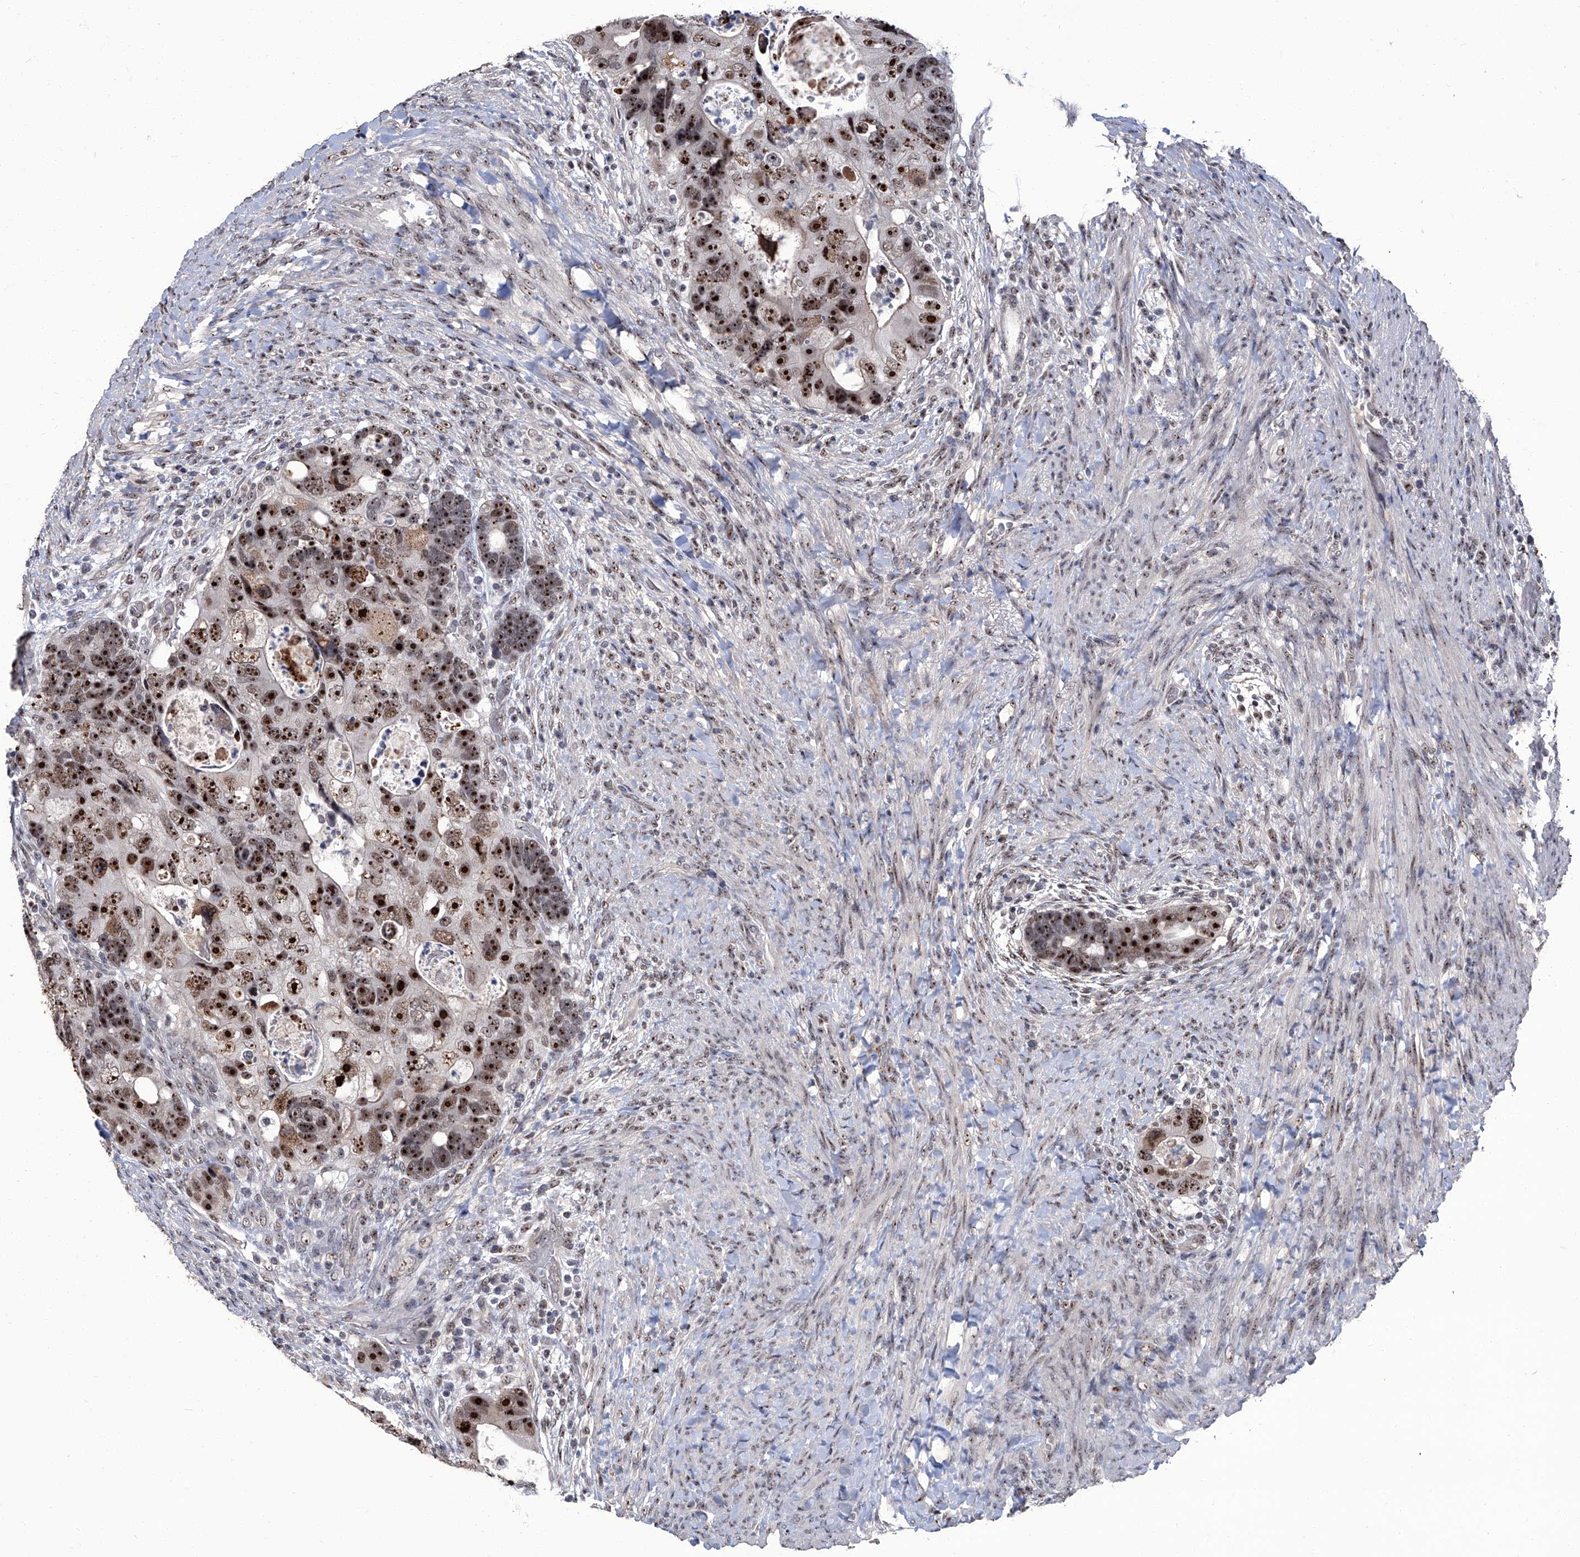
{"staining": {"intensity": "strong", "quantity": ">75%", "location": "nuclear"}, "tissue": "colorectal cancer", "cell_type": "Tumor cells", "image_type": "cancer", "snomed": [{"axis": "morphology", "description": "Adenocarcinoma, NOS"}, {"axis": "topography", "description": "Rectum"}], "caption": "The histopathology image reveals a brown stain indicating the presence of a protein in the nuclear of tumor cells in adenocarcinoma (colorectal). The staining is performed using DAB brown chromogen to label protein expression. The nuclei are counter-stained blue using hematoxylin.", "gene": "CMTR1", "patient": {"sex": "male", "age": 59}}